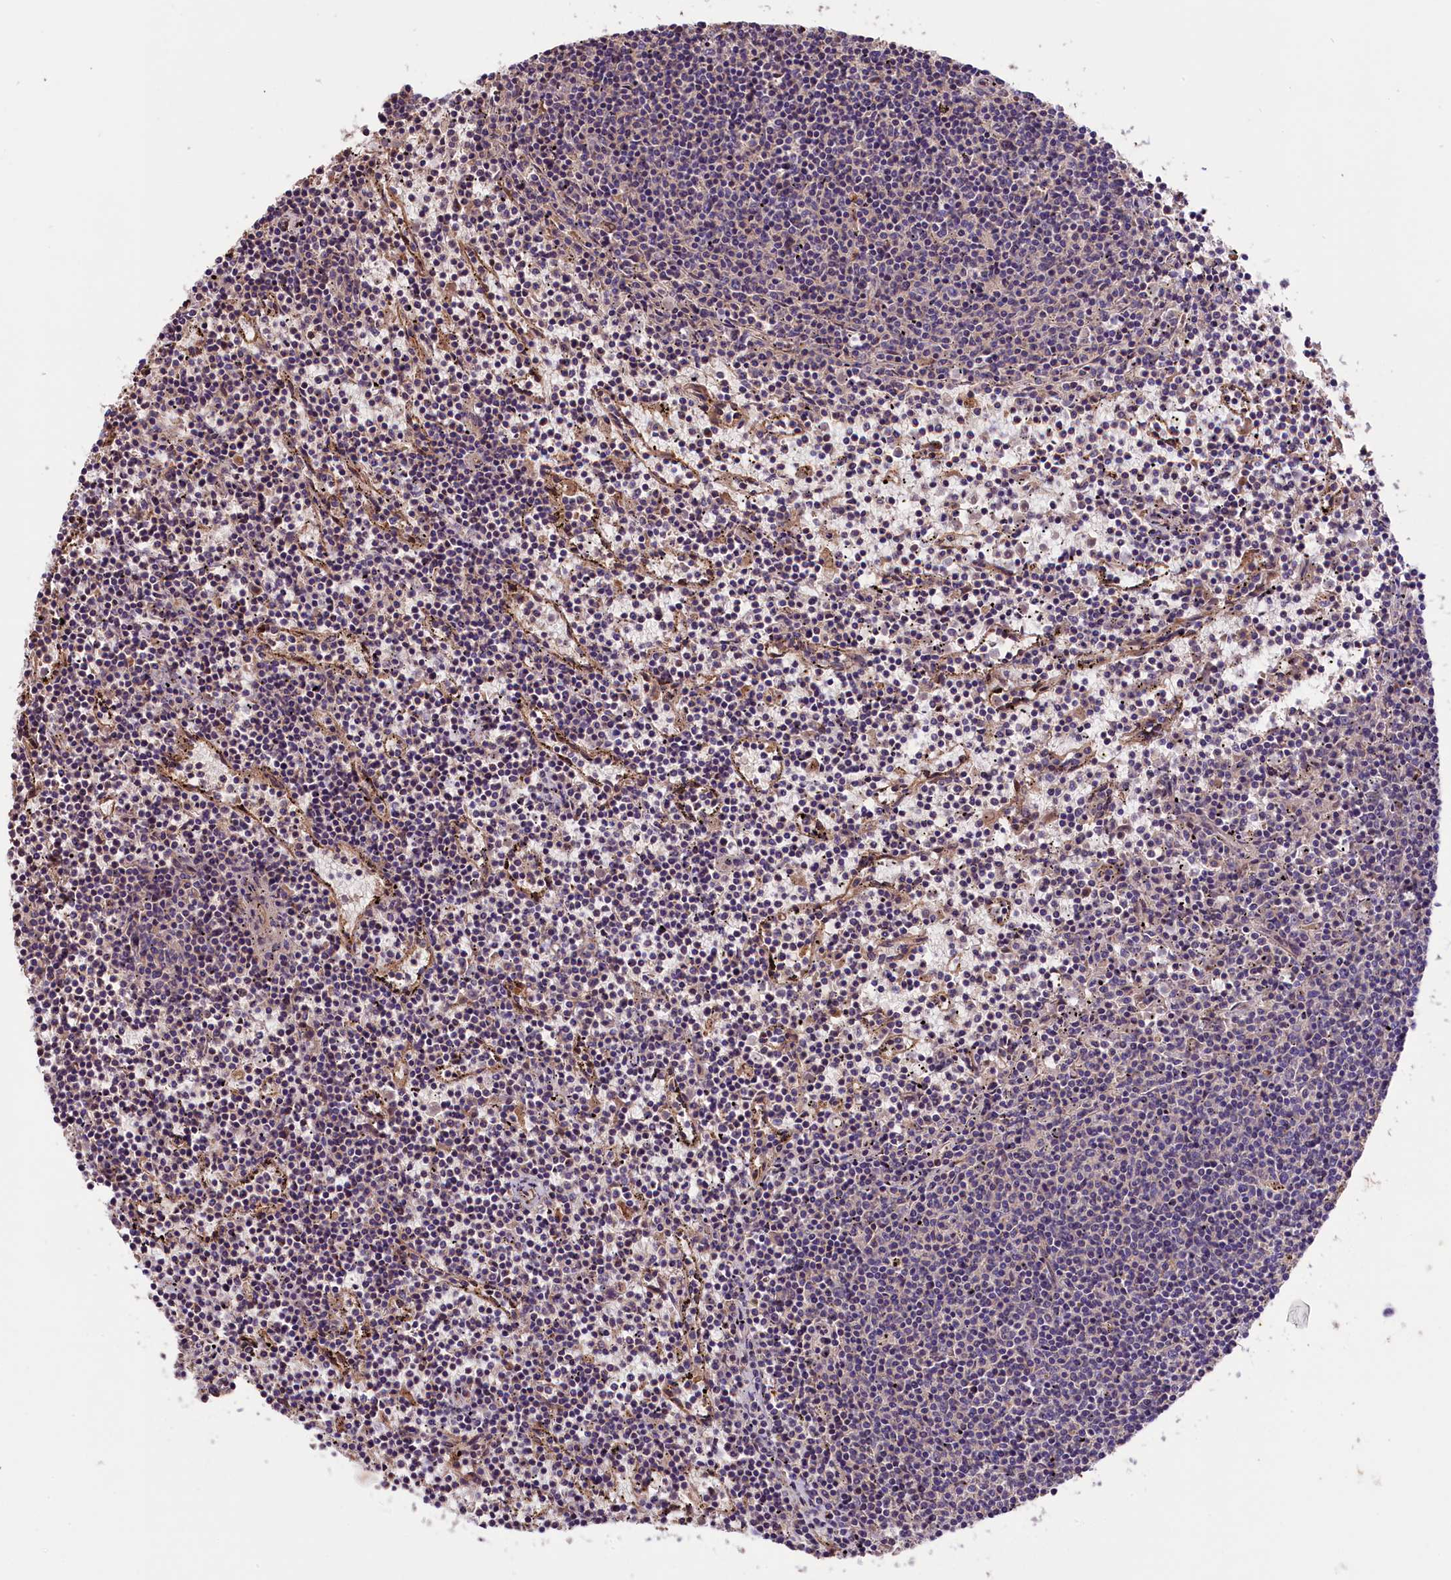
{"staining": {"intensity": "negative", "quantity": "none", "location": "none"}, "tissue": "lymphoma", "cell_type": "Tumor cells", "image_type": "cancer", "snomed": [{"axis": "morphology", "description": "Malignant lymphoma, non-Hodgkin's type, Low grade"}, {"axis": "topography", "description": "Spleen"}], "caption": "This photomicrograph is of malignant lymphoma, non-Hodgkin's type (low-grade) stained with immunohistochemistry to label a protein in brown with the nuclei are counter-stained blue. There is no expression in tumor cells.", "gene": "SETD6", "patient": {"sex": "female", "age": 50}}